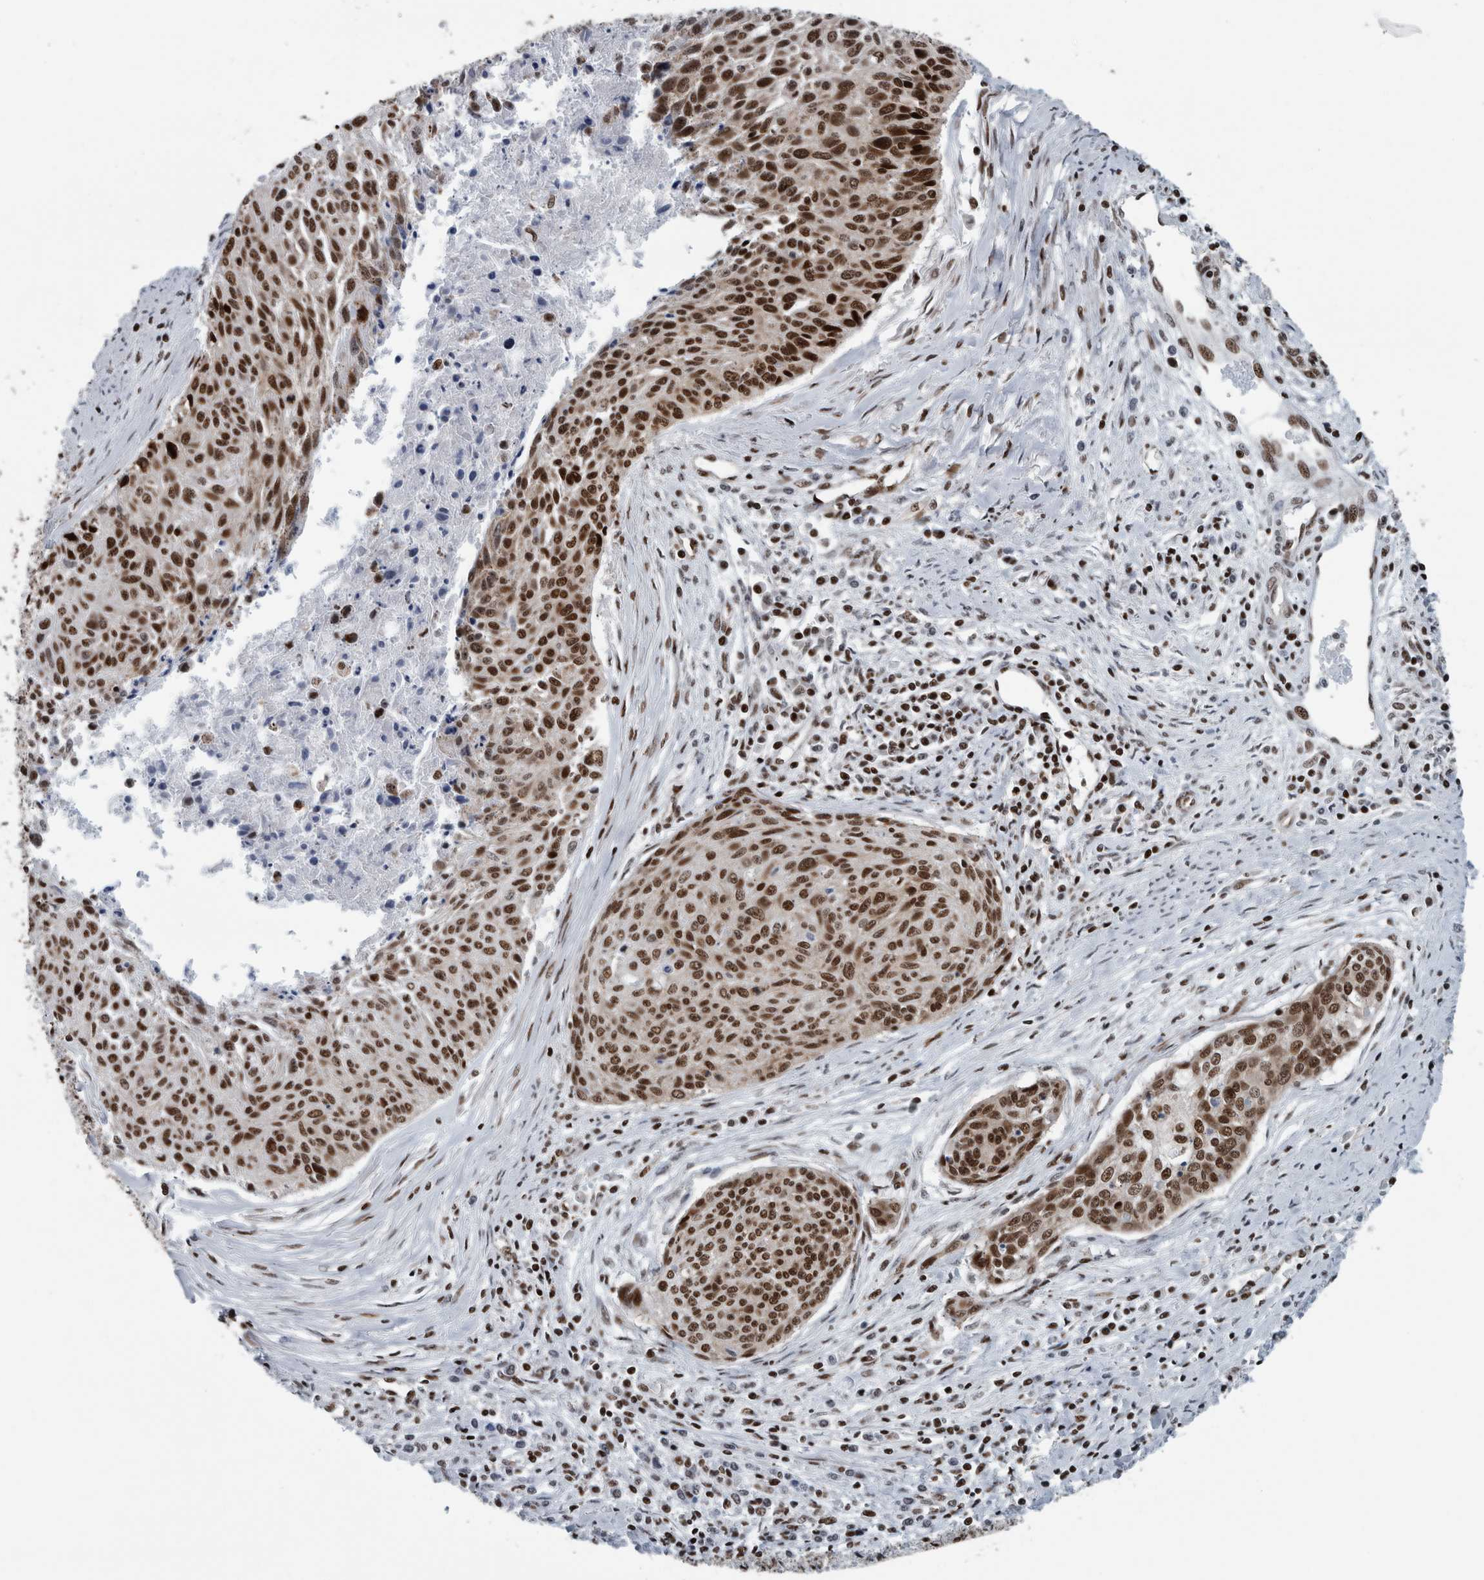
{"staining": {"intensity": "strong", "quantity": ">75%", "location": "nuclear"}, "tissue": "cervical cancer", "cell_type": "Tumor cells", "image_type": "cancer", "snomed": [{"axis": "morphology", "description": "Squamous cell carcinoma, NOS"}, {"axis": "topography", "description": "Cervix"}], "caption": "Cervical cancer was stained to show a protein in brown. There is high levels of strong nuclear expression in about >75% of tumor cells. Using DAB (brown) and hematoxylin (blue) stains, captured at high magnification using brightfield microscopy.", "gene": "DNMT3A", "patient": {"sex": "female", "age": 55}}